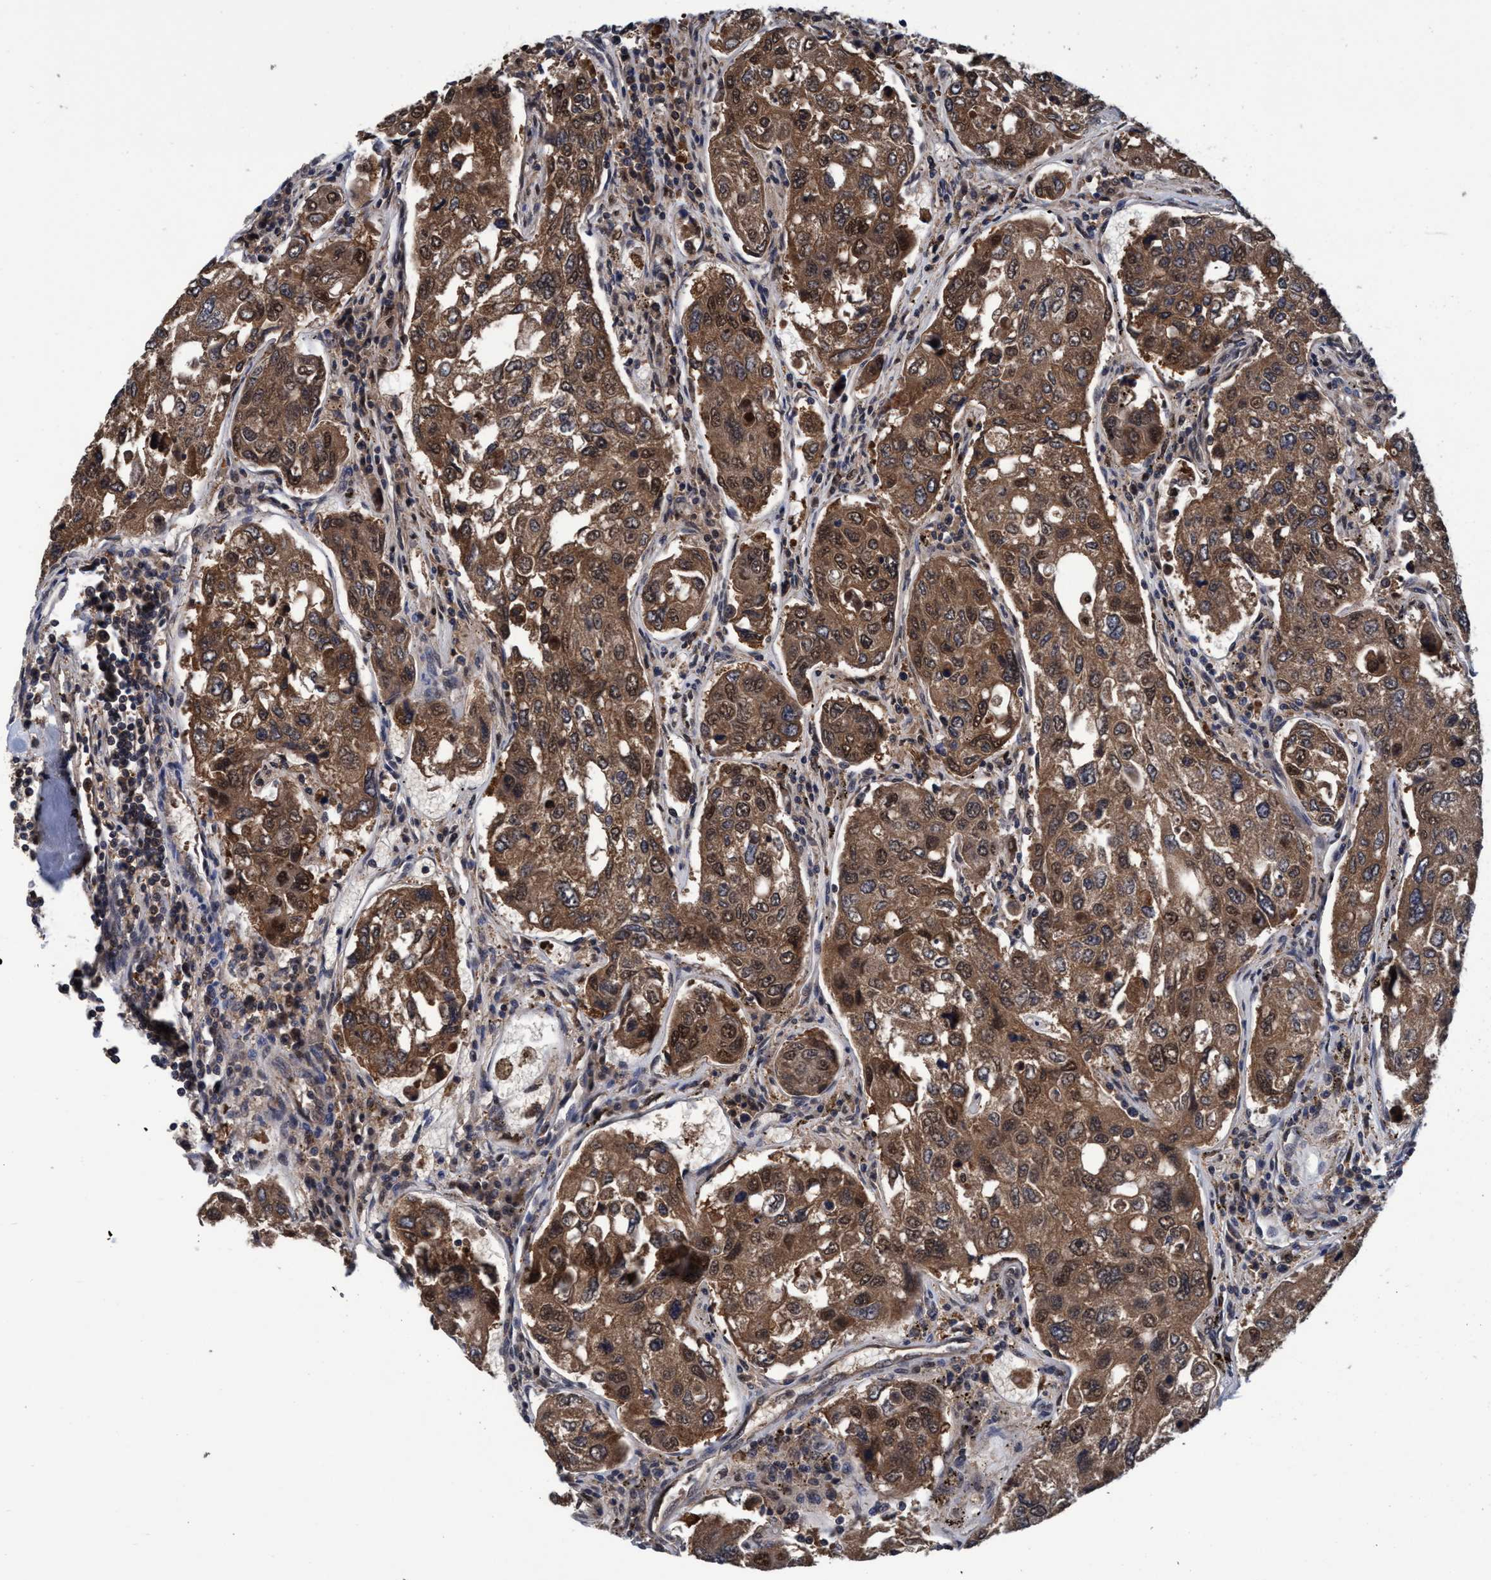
{"staining": {"intensity": "moderate", "quantity": ">75%", "location": "cytoplasmic/membranous,nuclear"}, "tissue": "urothelial cancer", "cell_type": "Tumor cells", "image_type": "cancer", "snomed": [{"axis": "morphology", "description": "Urothelial carcinoma, High grade"}, {"axis": "topography", "description": "Lymph node"}, {"axis": "topography", "description": "Urinary bladder"}], "caption": "Urothelial cancer was stained to show a protein in brown. There is medium levels of moderate cytoplasmic/membranous and nuclear staining in approximately >75% of tumor cells. The staining is performed using DAB (3,3'-diaminobenzidine) brown chromogen to label protein expression. The nuclei are counter-stained blue using hematoxylin.", "gene": "PSMD12", "patient": {"sex": "male", "age": 51}}